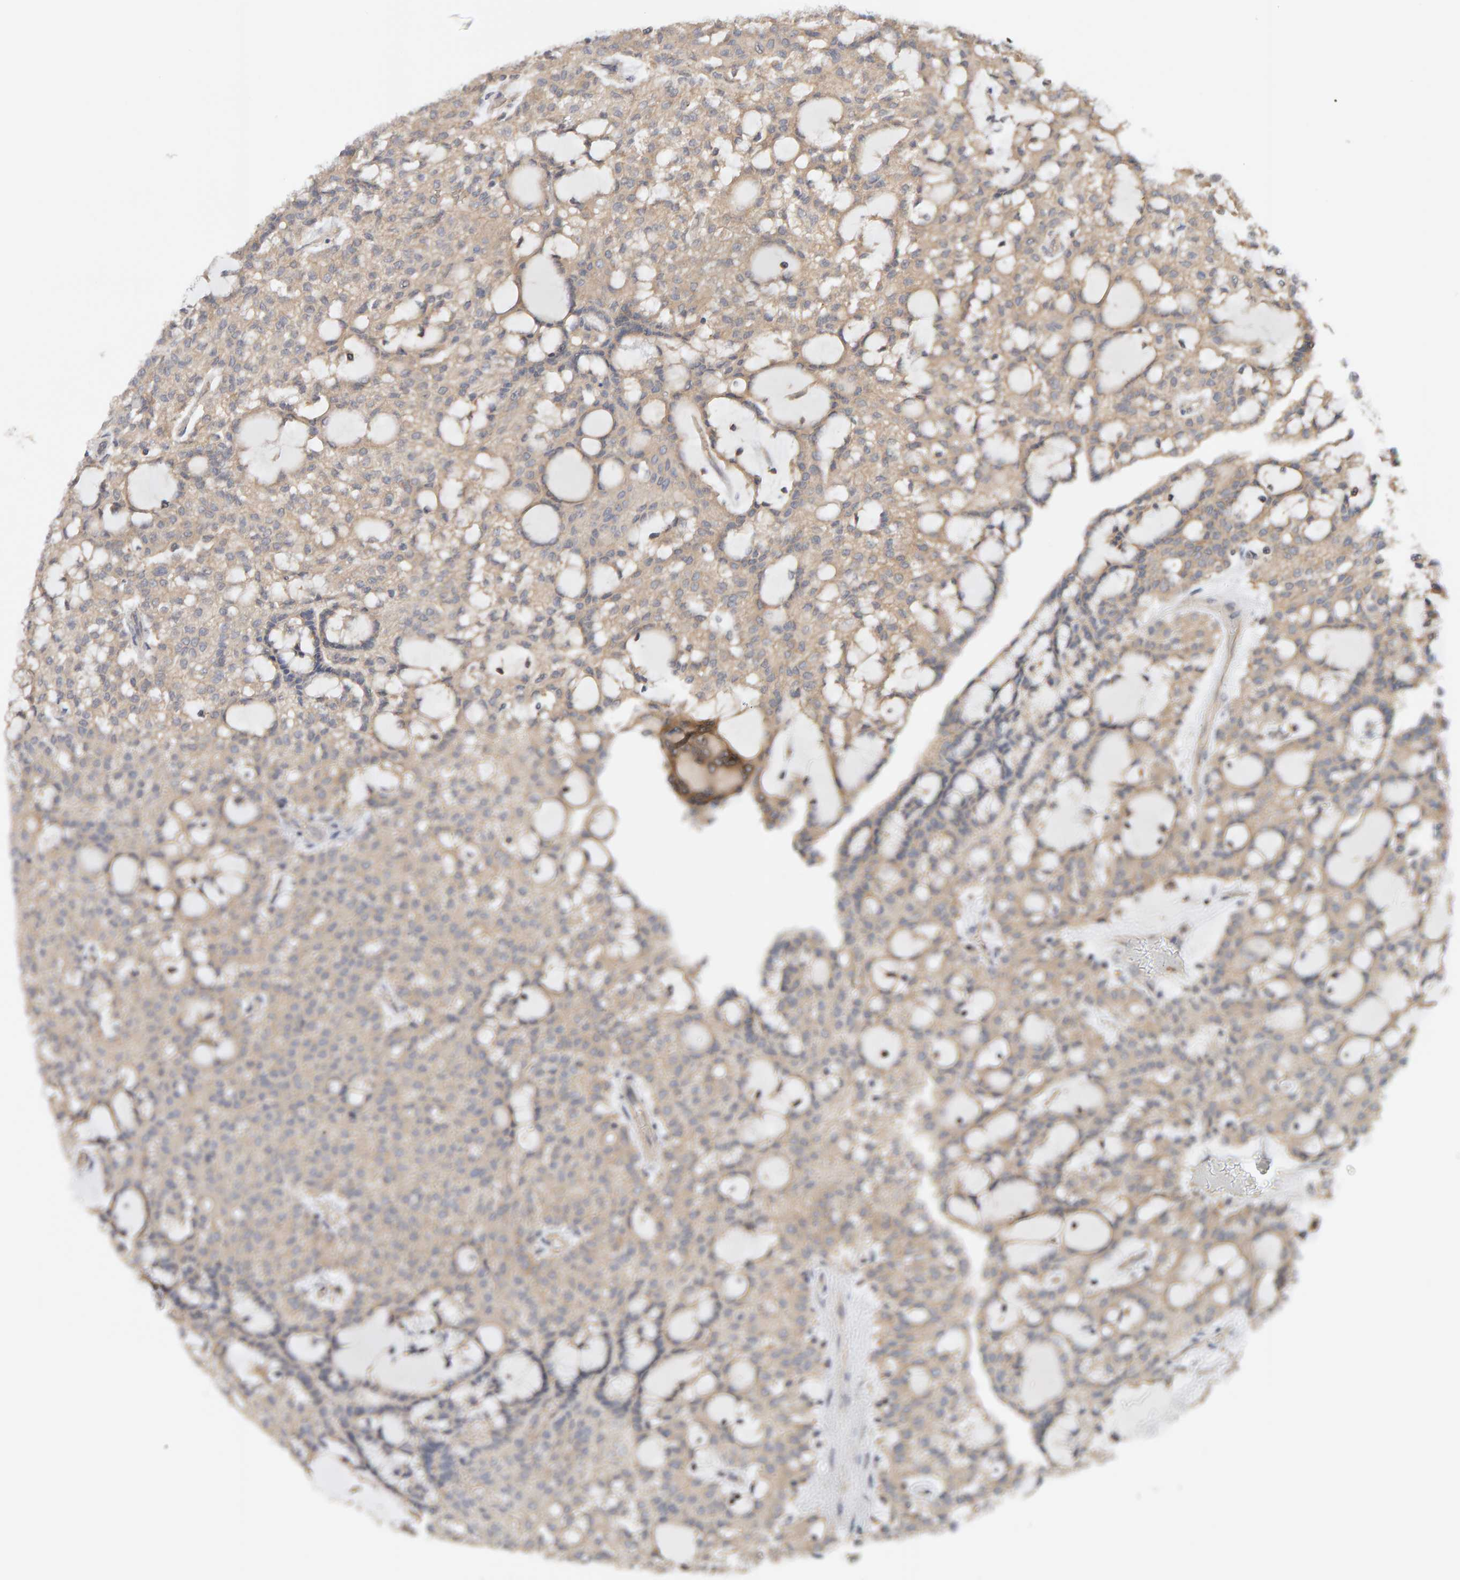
{"staining": {"intensity": "weak", "quantity": ">75%", "location": "cytoplasmic/membranous"}, "tissue": "renal cancer", "cell_type": "Tumor cells", "image_type": "cancer", "snomed": [{"axis": "morphology", "description": "Adenocarcinoma, NOS"}, {"axis": "topography", "description": "Kidney"}], "caption": "This is a histology image of immunohistochemistry (IHC) staining of renal adenocarcinoma, which shows weak positivity in the cytoplasmic/membranous of tumor cells.", "gene": "DNAJC7", "patient": {"sex": "male", "age": 63}}